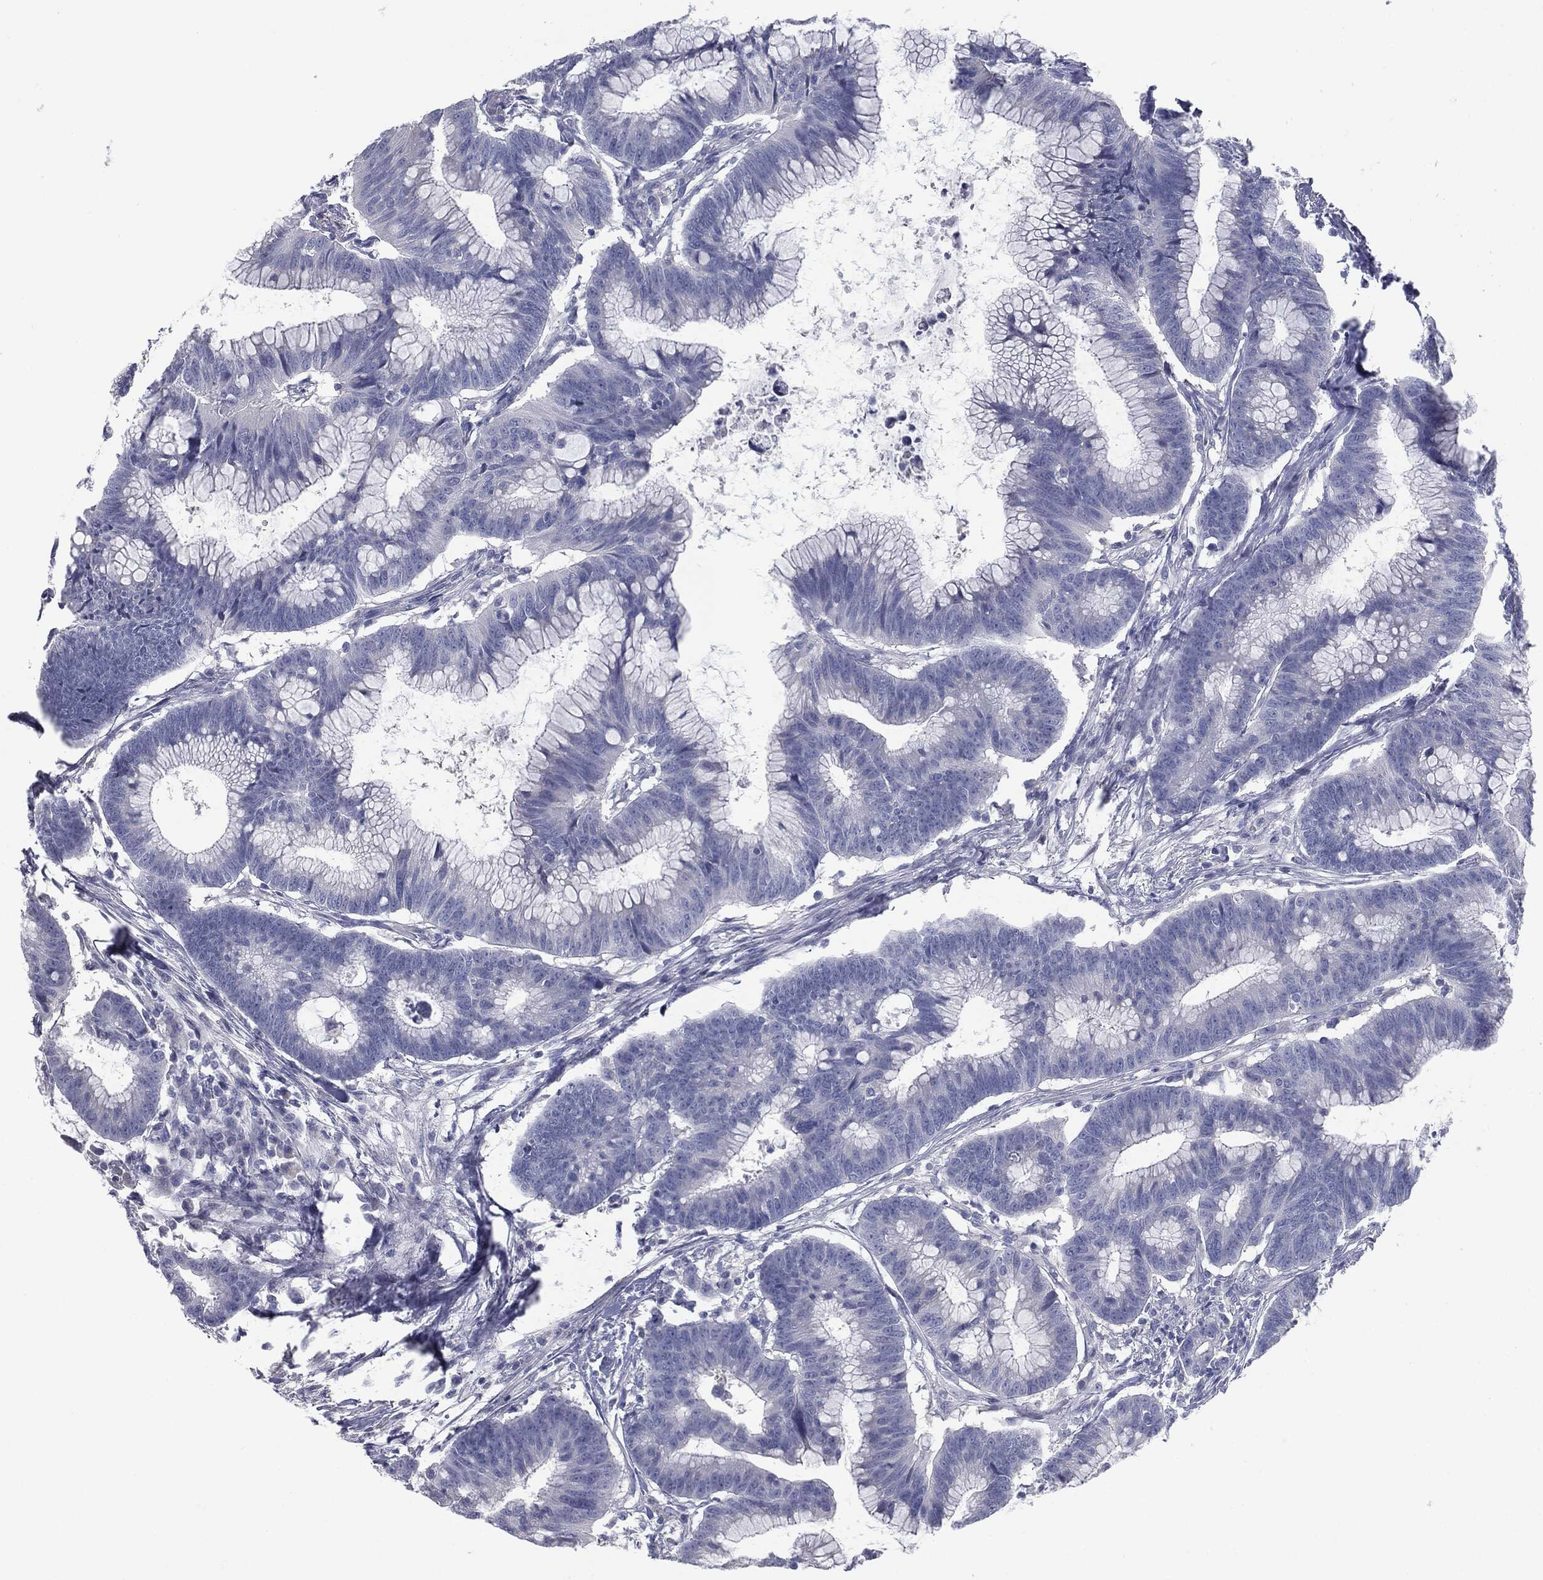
{"staining": {"intensity": "negative", "quantity": "none", "location": "none"}, "tissue": "colorectal cancer", "cell_type": "Tumor cells", "image_type": "cancer", "snomed": [{"axis": "morphology", "description": "Adenocarcinoma, NOS"}, {"axis": "topography", "description": "Colon"}], "caption": "Immunohistochemistry (IHC) of human colorectal cancer demonstrates no expression in tumor cells.", "gene": "CAV3", "patient": {"sex": "female", "age": 78}}